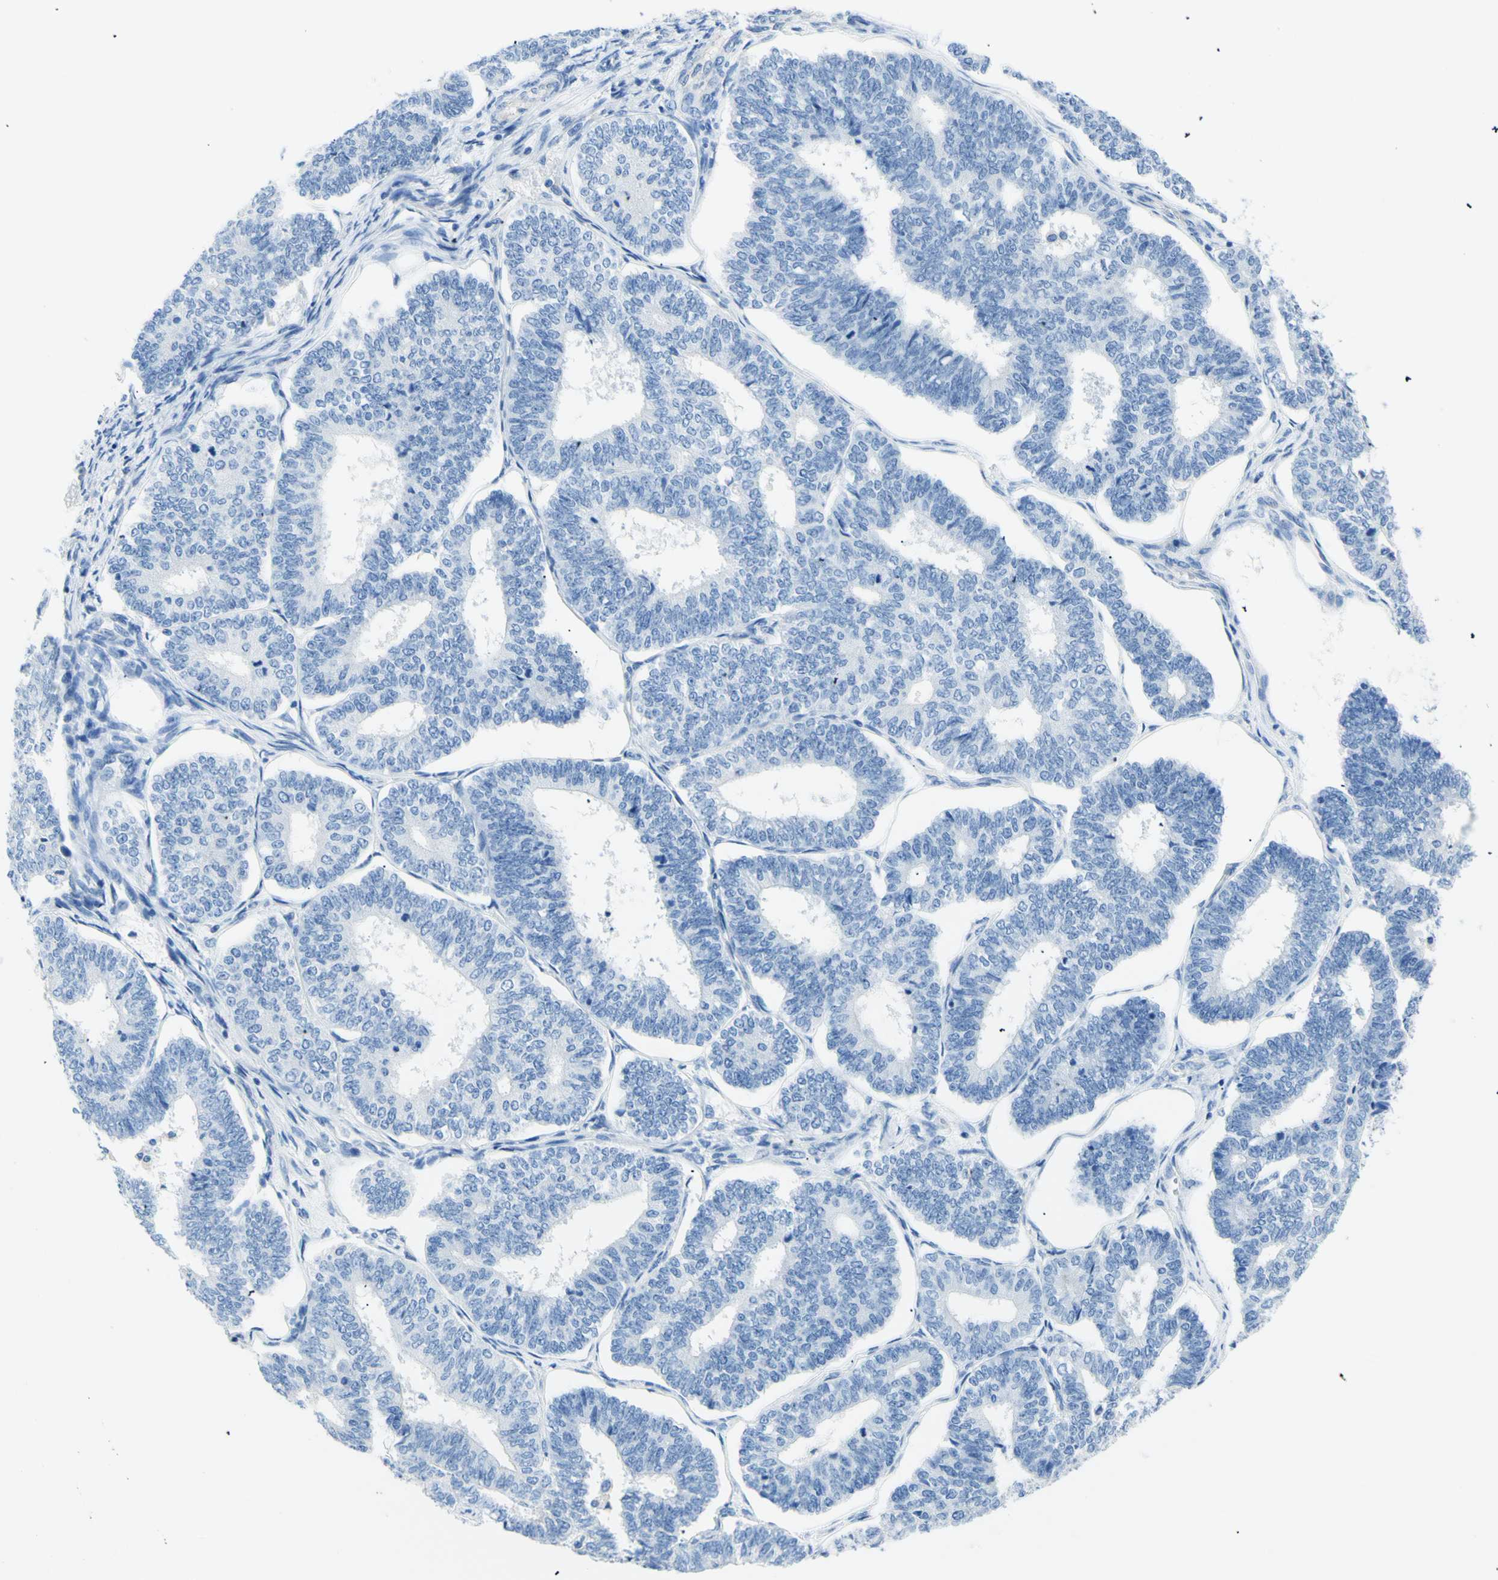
{"staining": {"intensity": "negative", "quantity": "none", "location": "none"}, "tissue": "endometrial cancer", "cell_type": "Tumor cells", "image_type": "cancer", "snomed": [{"axis": "morphology", "description": "Adenocarcinoma, NOS"}, {"axis": "topography", "description": "Endometrium"}], "caption": "Immunohistochemistry (IHC) of endometrial cancer reveals no staining in tumor cells.", "gene": "HPCA", "patient": {"sex": "female", "age": 70}}